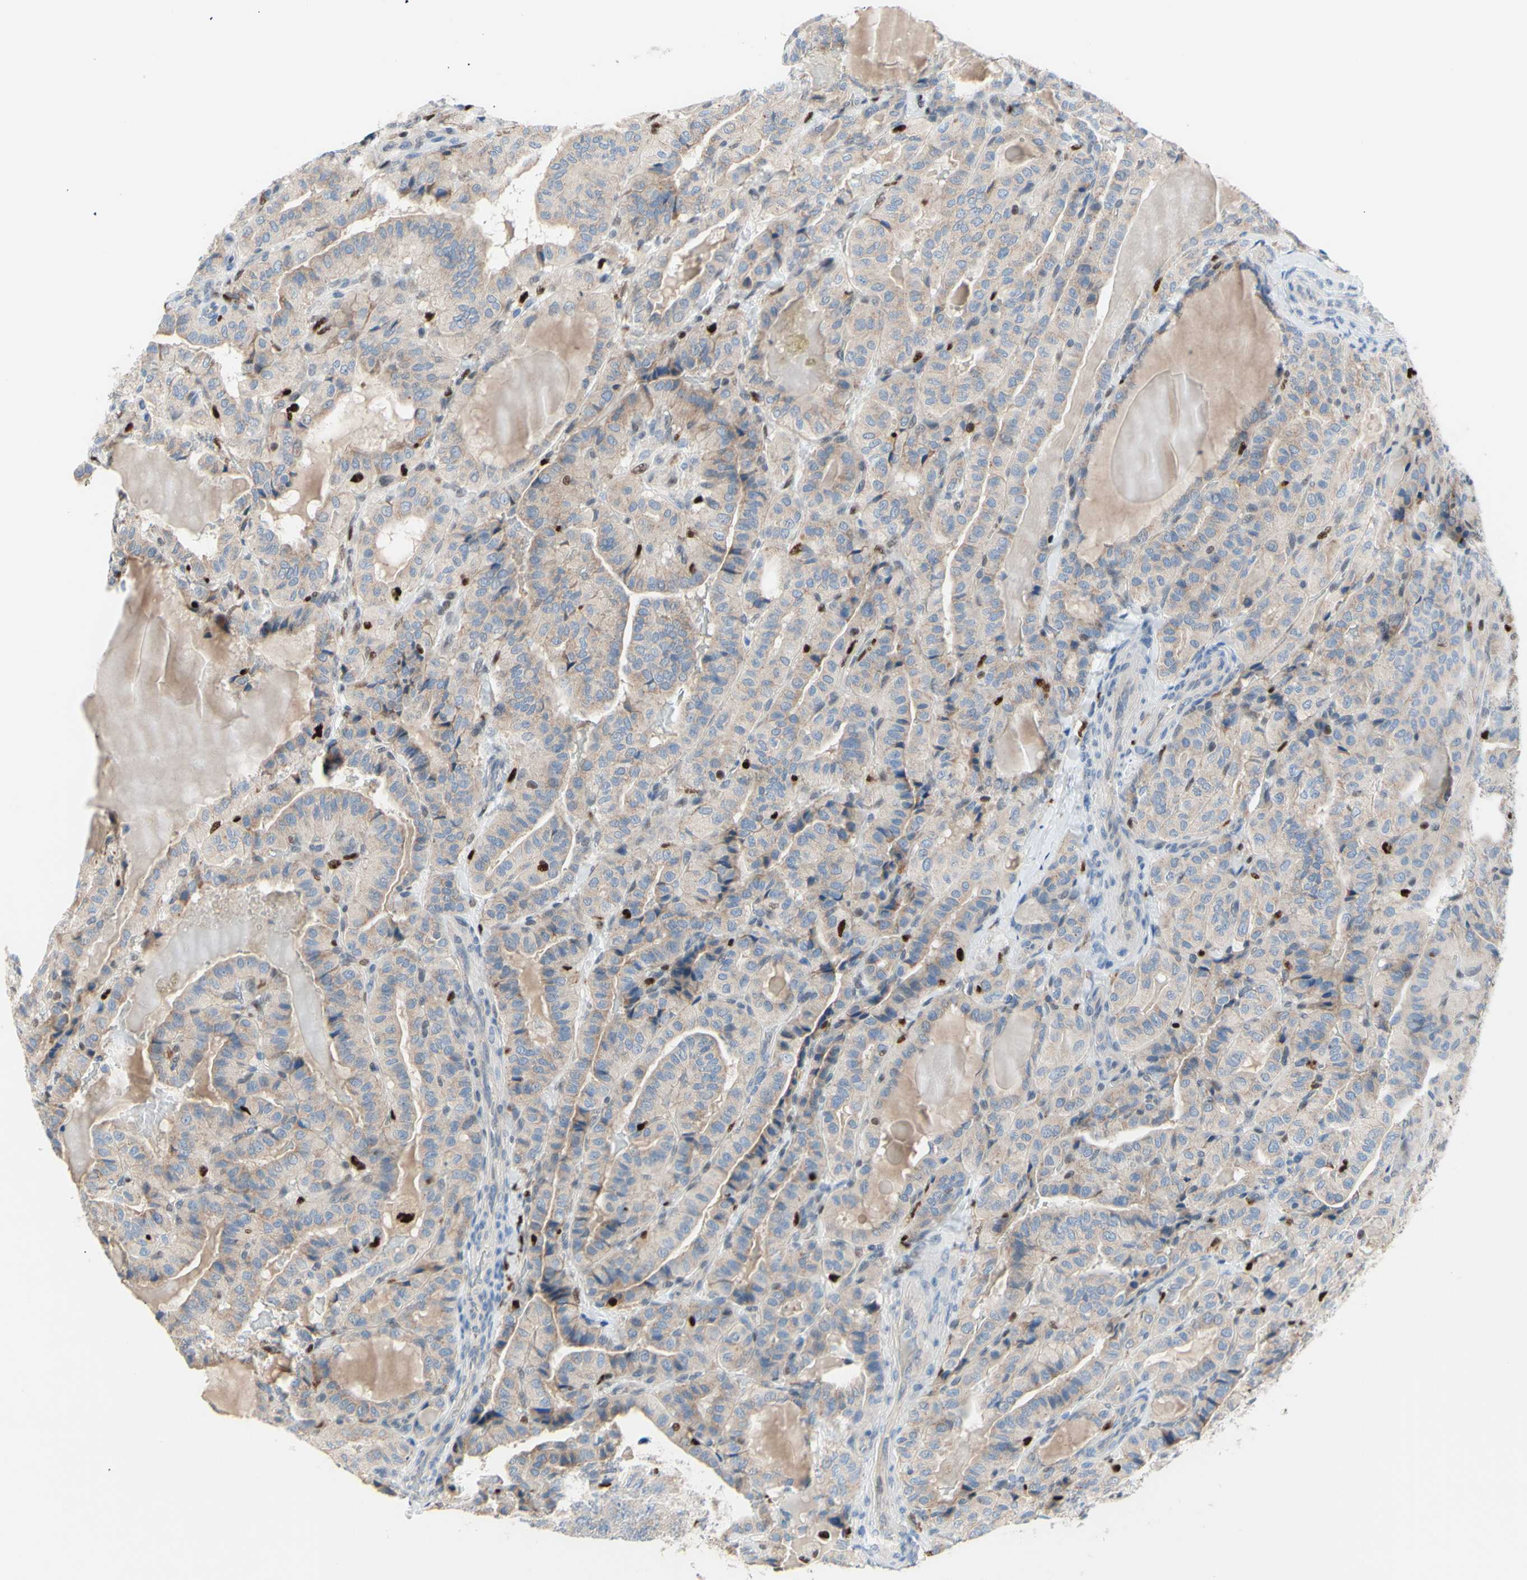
{"staining": {"intensity": "weak", "quantity": ">75%", "location": "cytoplasmic/membranous"}, "tissue": "thyroid cancer", "cell_type": "Tumor cells", "image_type": "cancer", "snomed": [{"axis": "morphology", "description": "Papillary adenocarcinoma, NOS"}, {"axis": "topography", "description": "Thyroid gland"}], "caption": "A high-resolution photomicrograph shows immunohistochemistry (IHC) staining of thyroid cancer (papillary adenocarcinoma), which exhibits weak cytoplasmic/membranous staining in approximately >75% of tumor cells.", "gene": "EED", "patient": {"sex": "male", "age": 77}}